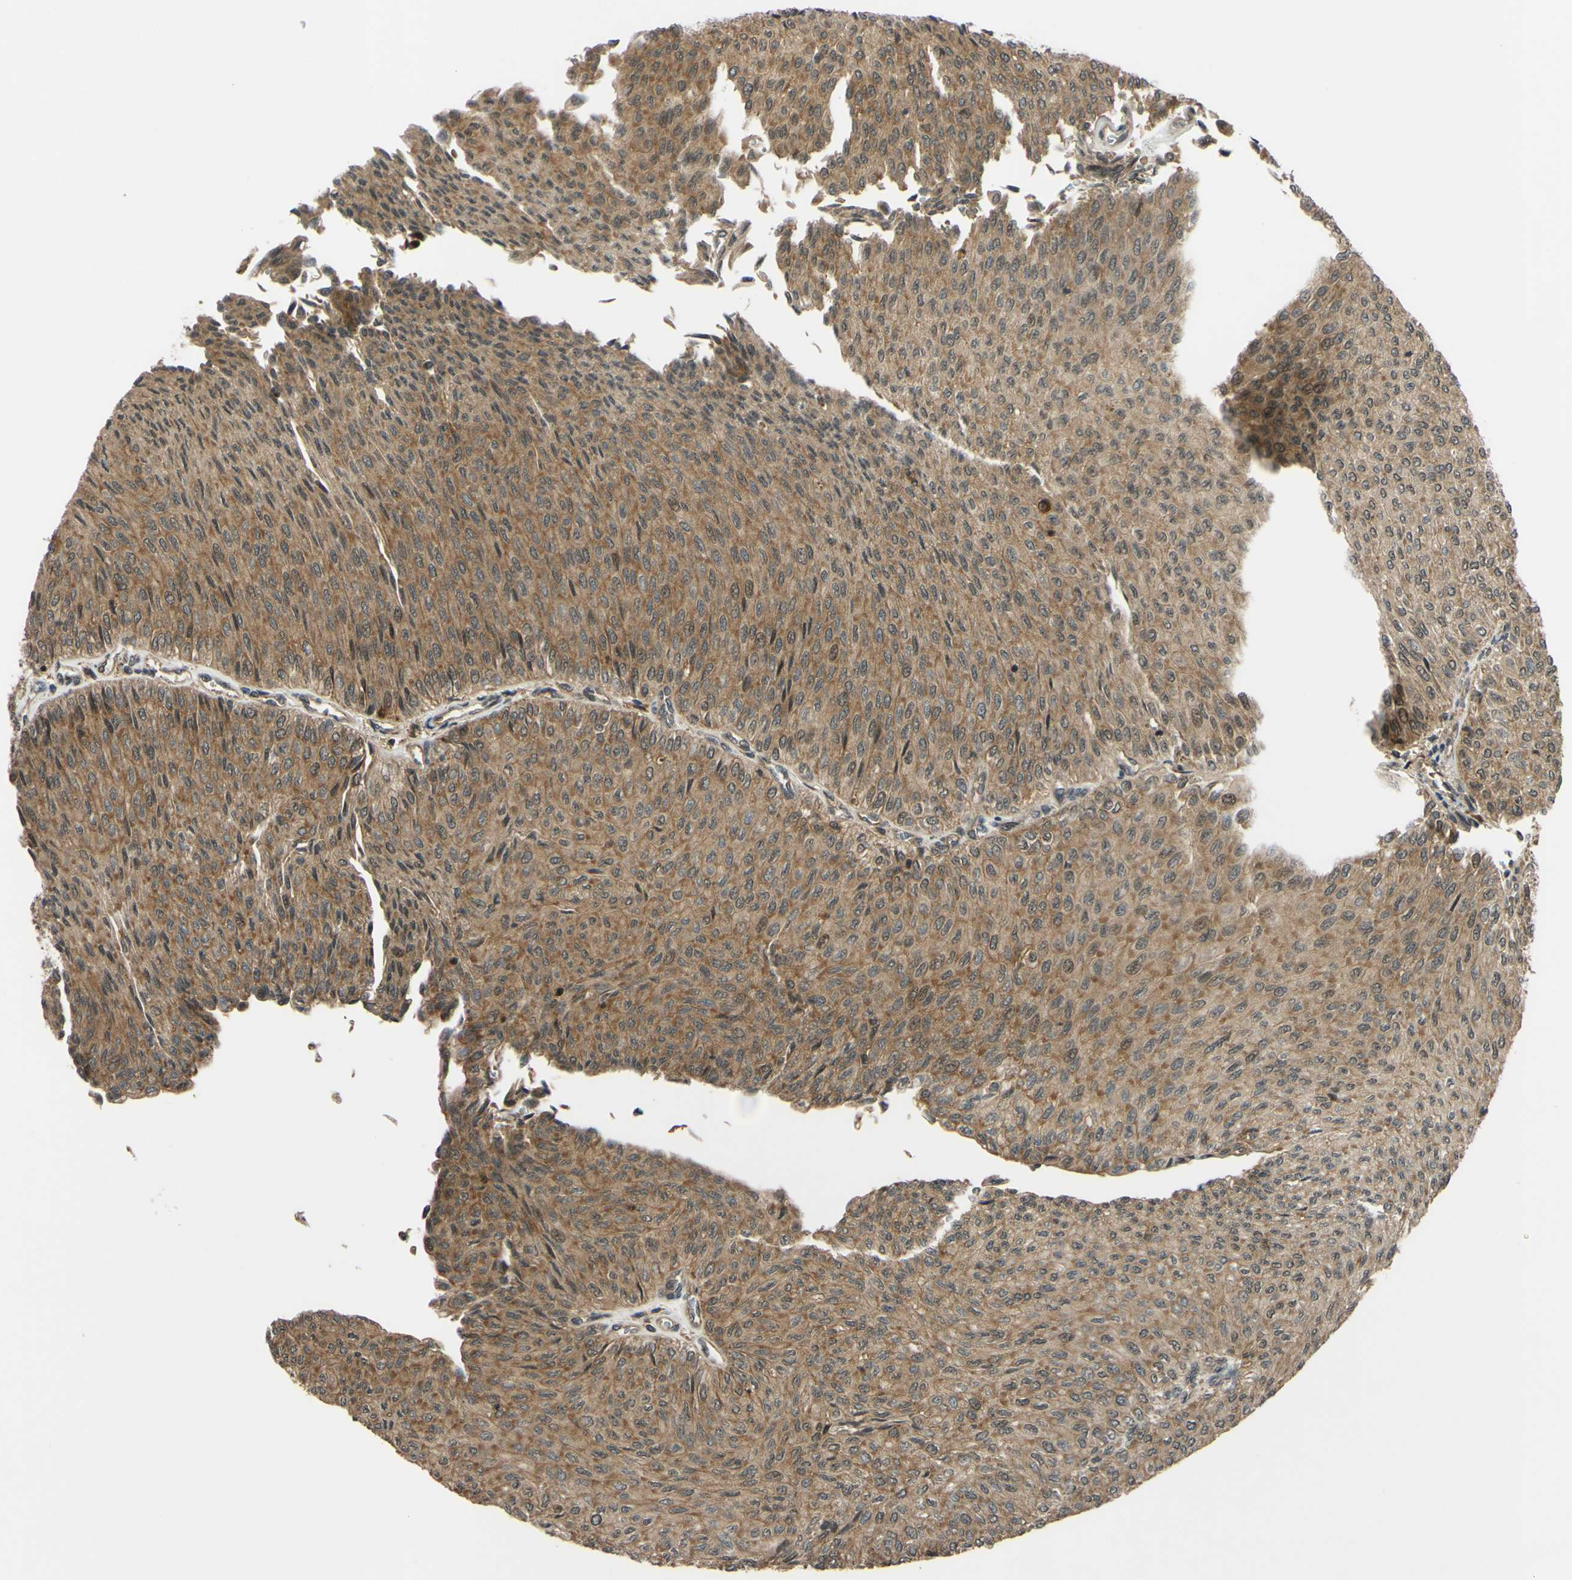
{"staining": {"intensity": "moderate", "quantity": ">75%", "location": "cytoplasmic/membranous,nuclear"}, "tissue": "urothelial cancer", "cell_type": "Tumor cells", "image_type": "cancer", "snomed": [{"axis": "morphology", "description": "Urothelial carcinoma, Low grade"}, {"axis": "topography", "description": "Urinary bladder"}], "caption": "Protein analysis of low-grade urothelial carcinoma tissue displays moderate cytoplasmic/membranous and nuclear staining in about >75% of tumor cells. (DAB IHC, brown staining for protein, blue staining for nuclei).", "gene": "ABCC8", "patient": {"sex": "male", "age": 78}}